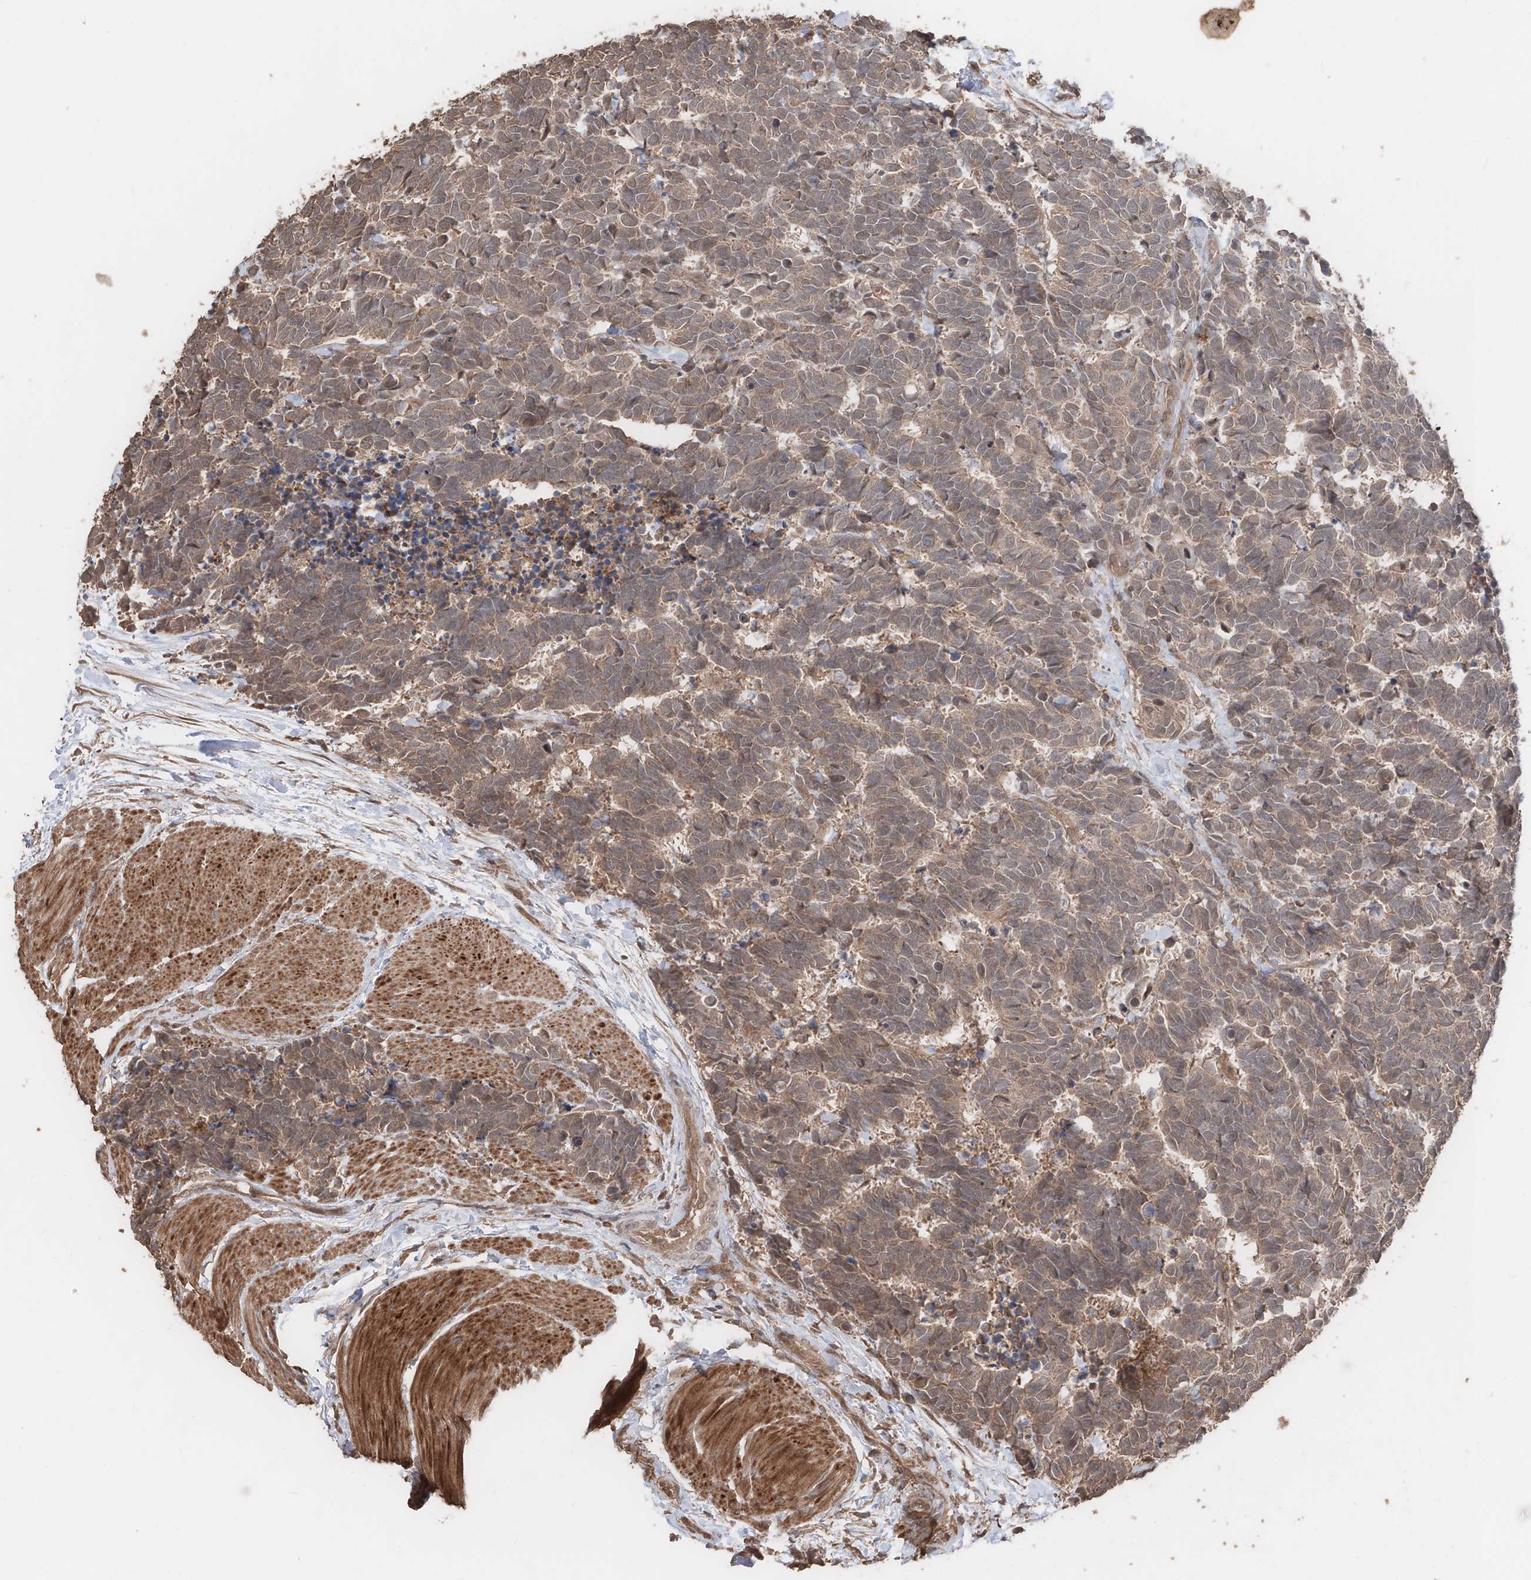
{"staining": {"intensity": "moderate", "quantity": ">75%", "location": "cytoplasmic/membranous"}, "tissue": "carcinoid", "cell_type": "Tumor cells", "image_type": "cancer", "snomed": [{"axis": "morphology", "description": "Carcinoma, NOS"}, {"axis": "morphology", "description": "Carcinoid, malignant, NOS"}, {"axis": "topography", "description": "Urinary bladder"}], "caption": "This is an image of IHC staining of carcinoid (malignant), which shows moderate positivity in the cytoplasmic/membranous of tumor cells.", "gene": "FAM135A", "patient": {"sex": "male", "age": 57}}